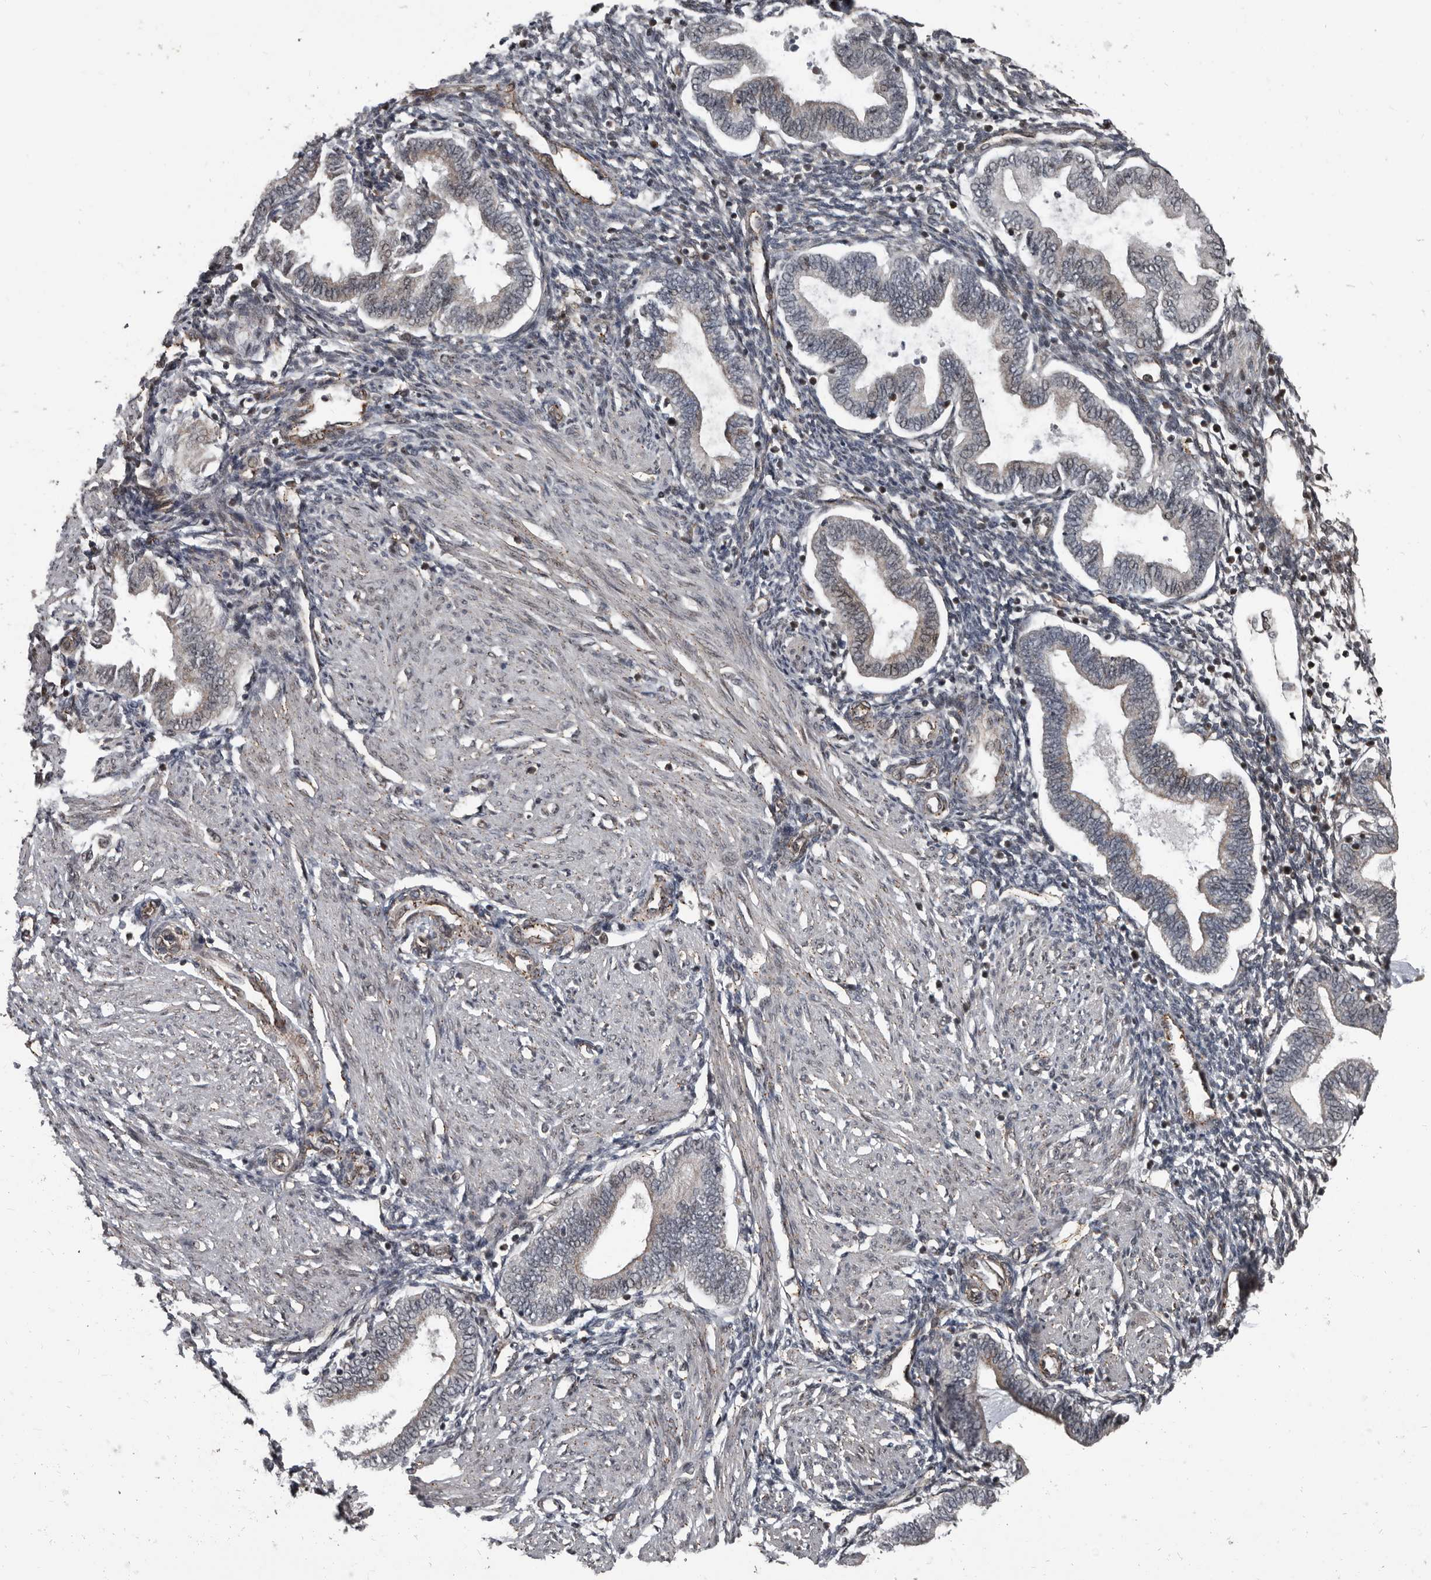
{"staining": {"intensity": "moderate", "quantity": "25%-75%", "location": "nuclear"}, "tissue": "endometrium", "cell_type": "Cells in endometrial stroma", "image_type": "normal", "snomed": [{"axis": "morphology", "description": "Normal tissue, NOS"}, {"axis": "topography", "description": "Endometrium"}], "caption": "Moderate nuclear positivity is seen in about 25%-75% of cells in endometrial stroma in unremarkable endometrium. Nuclei are stained in blue.", "gene": "CHD1L", "patient": {"sex": "female", "age": 53}}